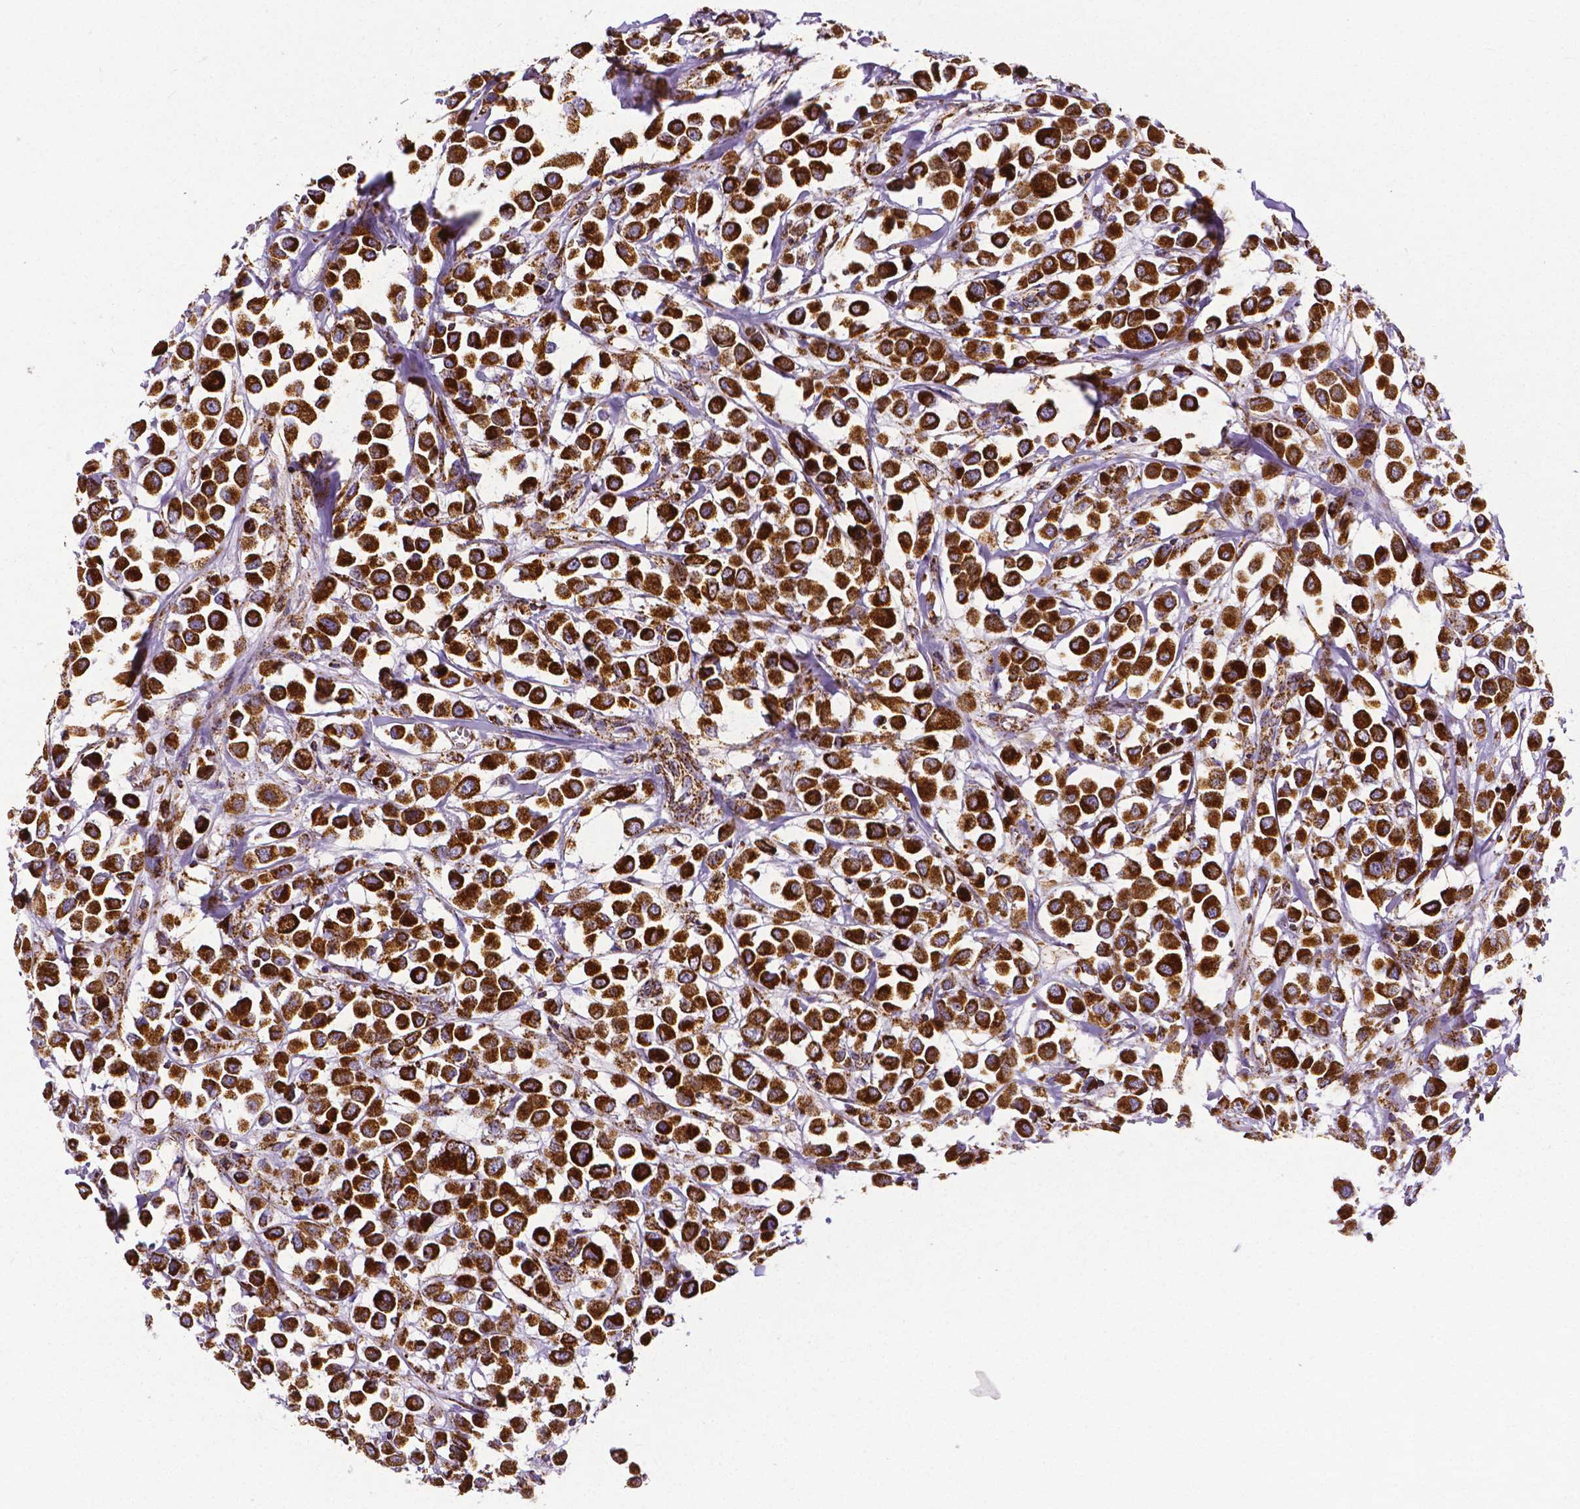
{"staining": {"intensity": "strong", "quantity": ">75%", "location": "cytoplasmic/membranous"}, "tissue": "breast cancer", "cell_type": "Tumor cells", "image_type": "cancer", "snomed": [{"axis": "morphology", "description": "Duct carcinoma"}, {"axis": "topography", "description": "Breast"}], "caption": "Protein expression analysis of breast cancer displays strong cytoplasmic/membranous staining in about >75% of tumor cells.", "gene": "MACC1", "patient": {"sex": "female", "age": 61}}